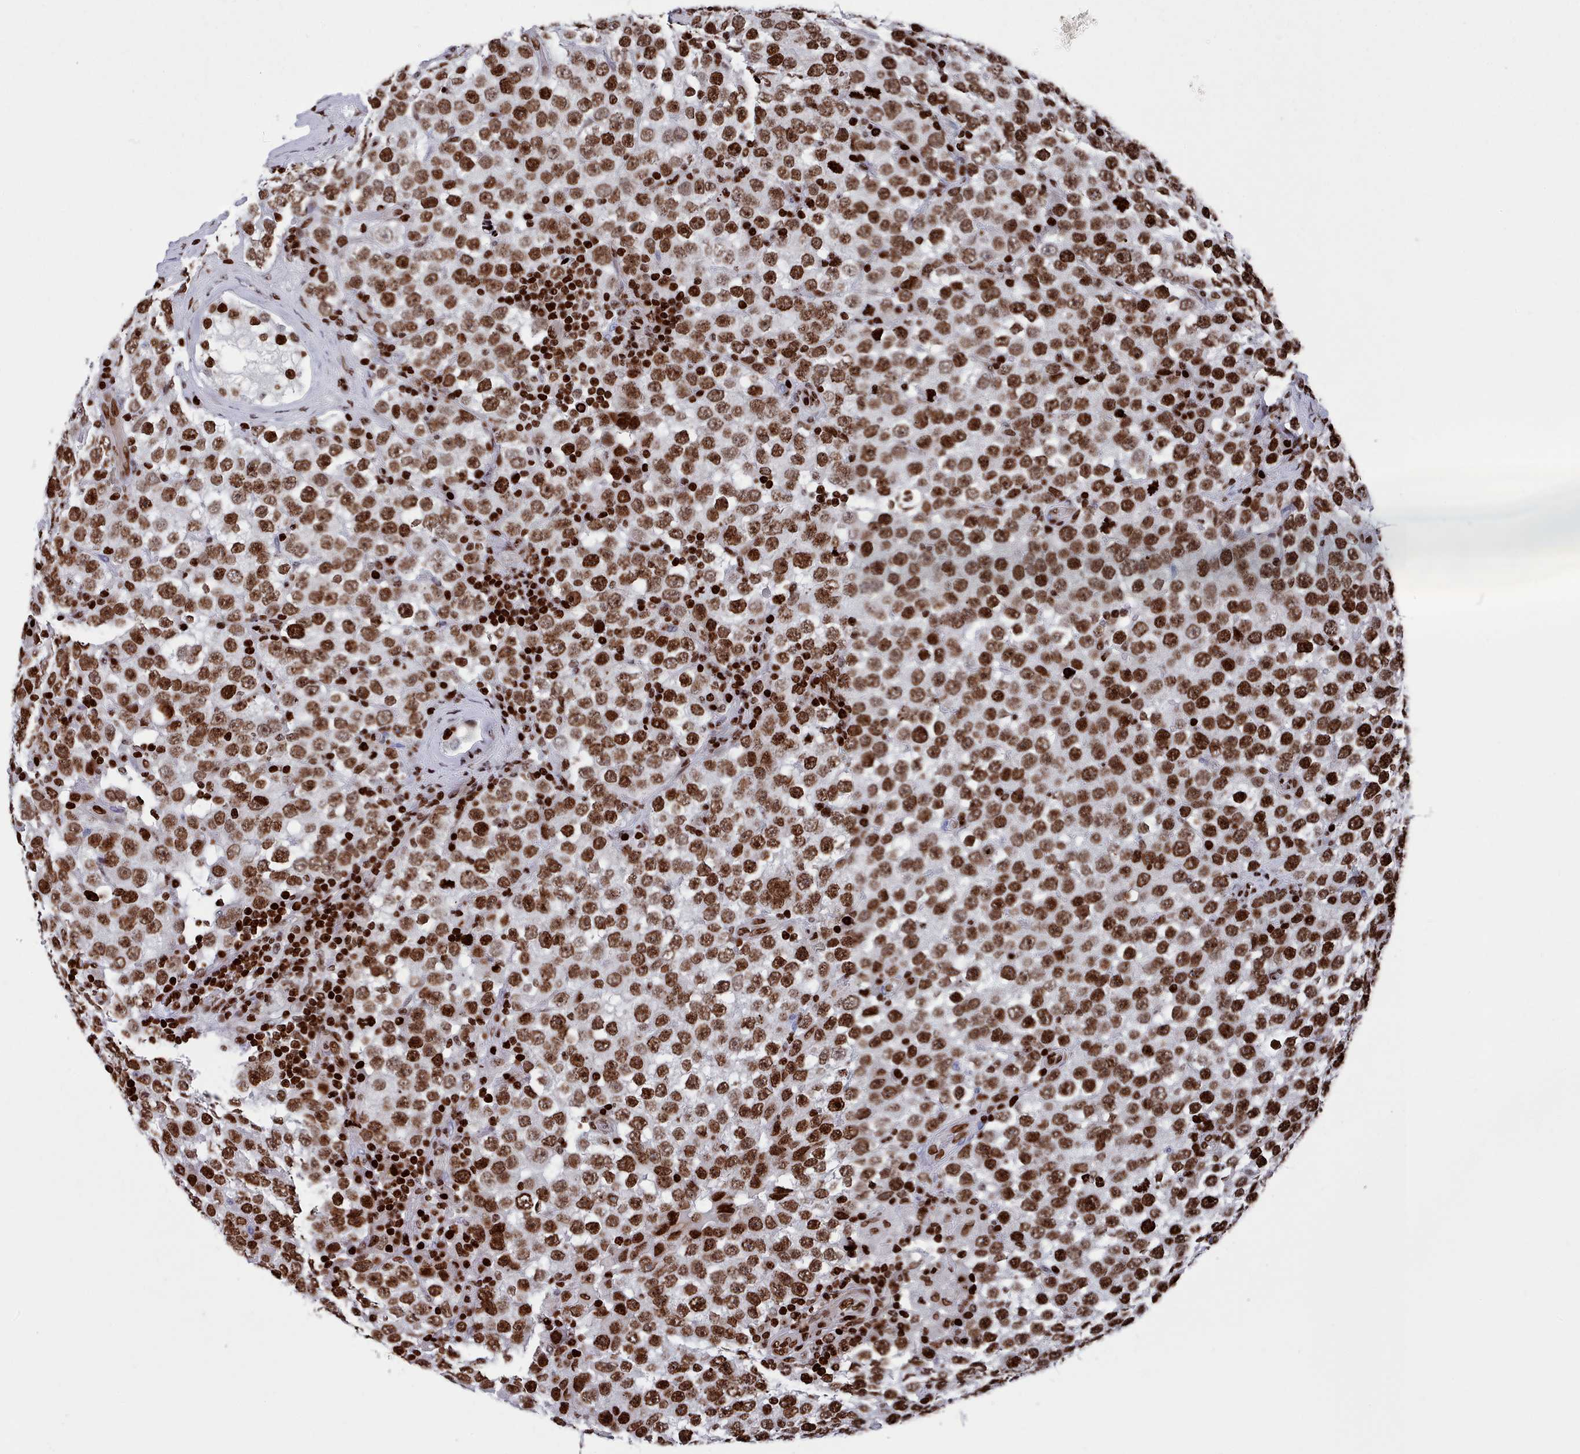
{"staining": {"intensity": "strong", "quantity": ">75%", "location": "nuclear"}, "tissue": "testis cancer", "cell_type": "Tumor cells", "image_type": "cancer", "snomed": [{"axis": "morphology", "description": "Seminoma, NOS"}, {"axis": "topography", "description": "Testis"}], "caption": "The micrograph demonstrates a brown stain indicating the presence of a protein in the nuclear of tumor cells in testis cancer. (brown staining indicates protein expression, while blue staining denotes nuclei).", "gene": "PCDHB12", "patient": {"sex": "male", "age": 28}}